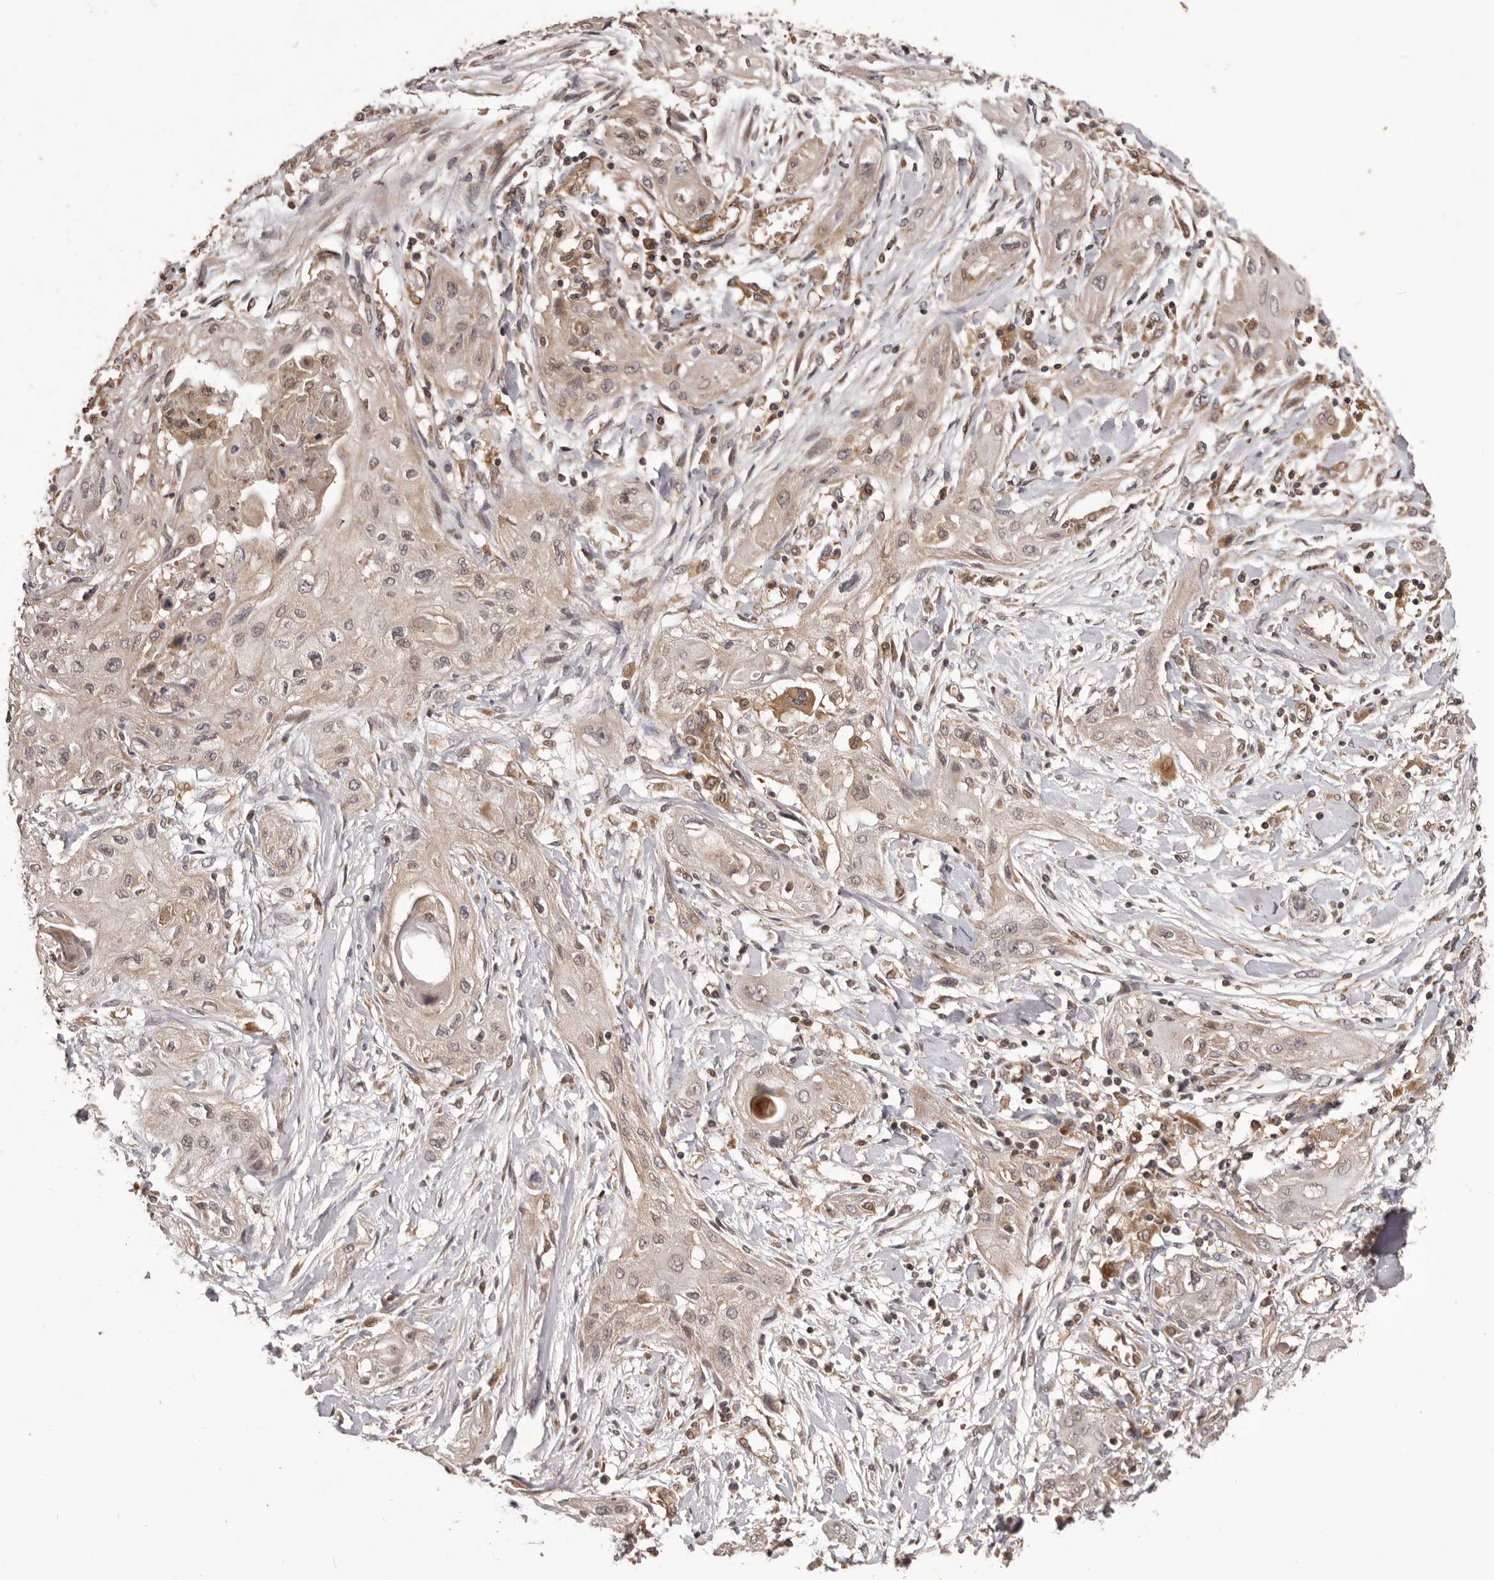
{"staining": {"intensity": "weak", "quantity": ">75%", "location": "cytoplasmic/membranous"}, "tissue": "lung cancer", "cell_type": "Tumor cells", "image_type": "cancer", "snomed": [{"axis": "morphology", "description": "Squamous cell carcinoma, NOS"}, {"axis": "topography", "description": "Lung"}], "caption": "Brown immunohistochemical staining in lung cancer (squamous cell carcinoma) exhibits weak cytoplasmic/membranous staining in about >75% of tumor cells.", "gene": "QRSL1", "patient": {"sex": "female", "age": 47}}